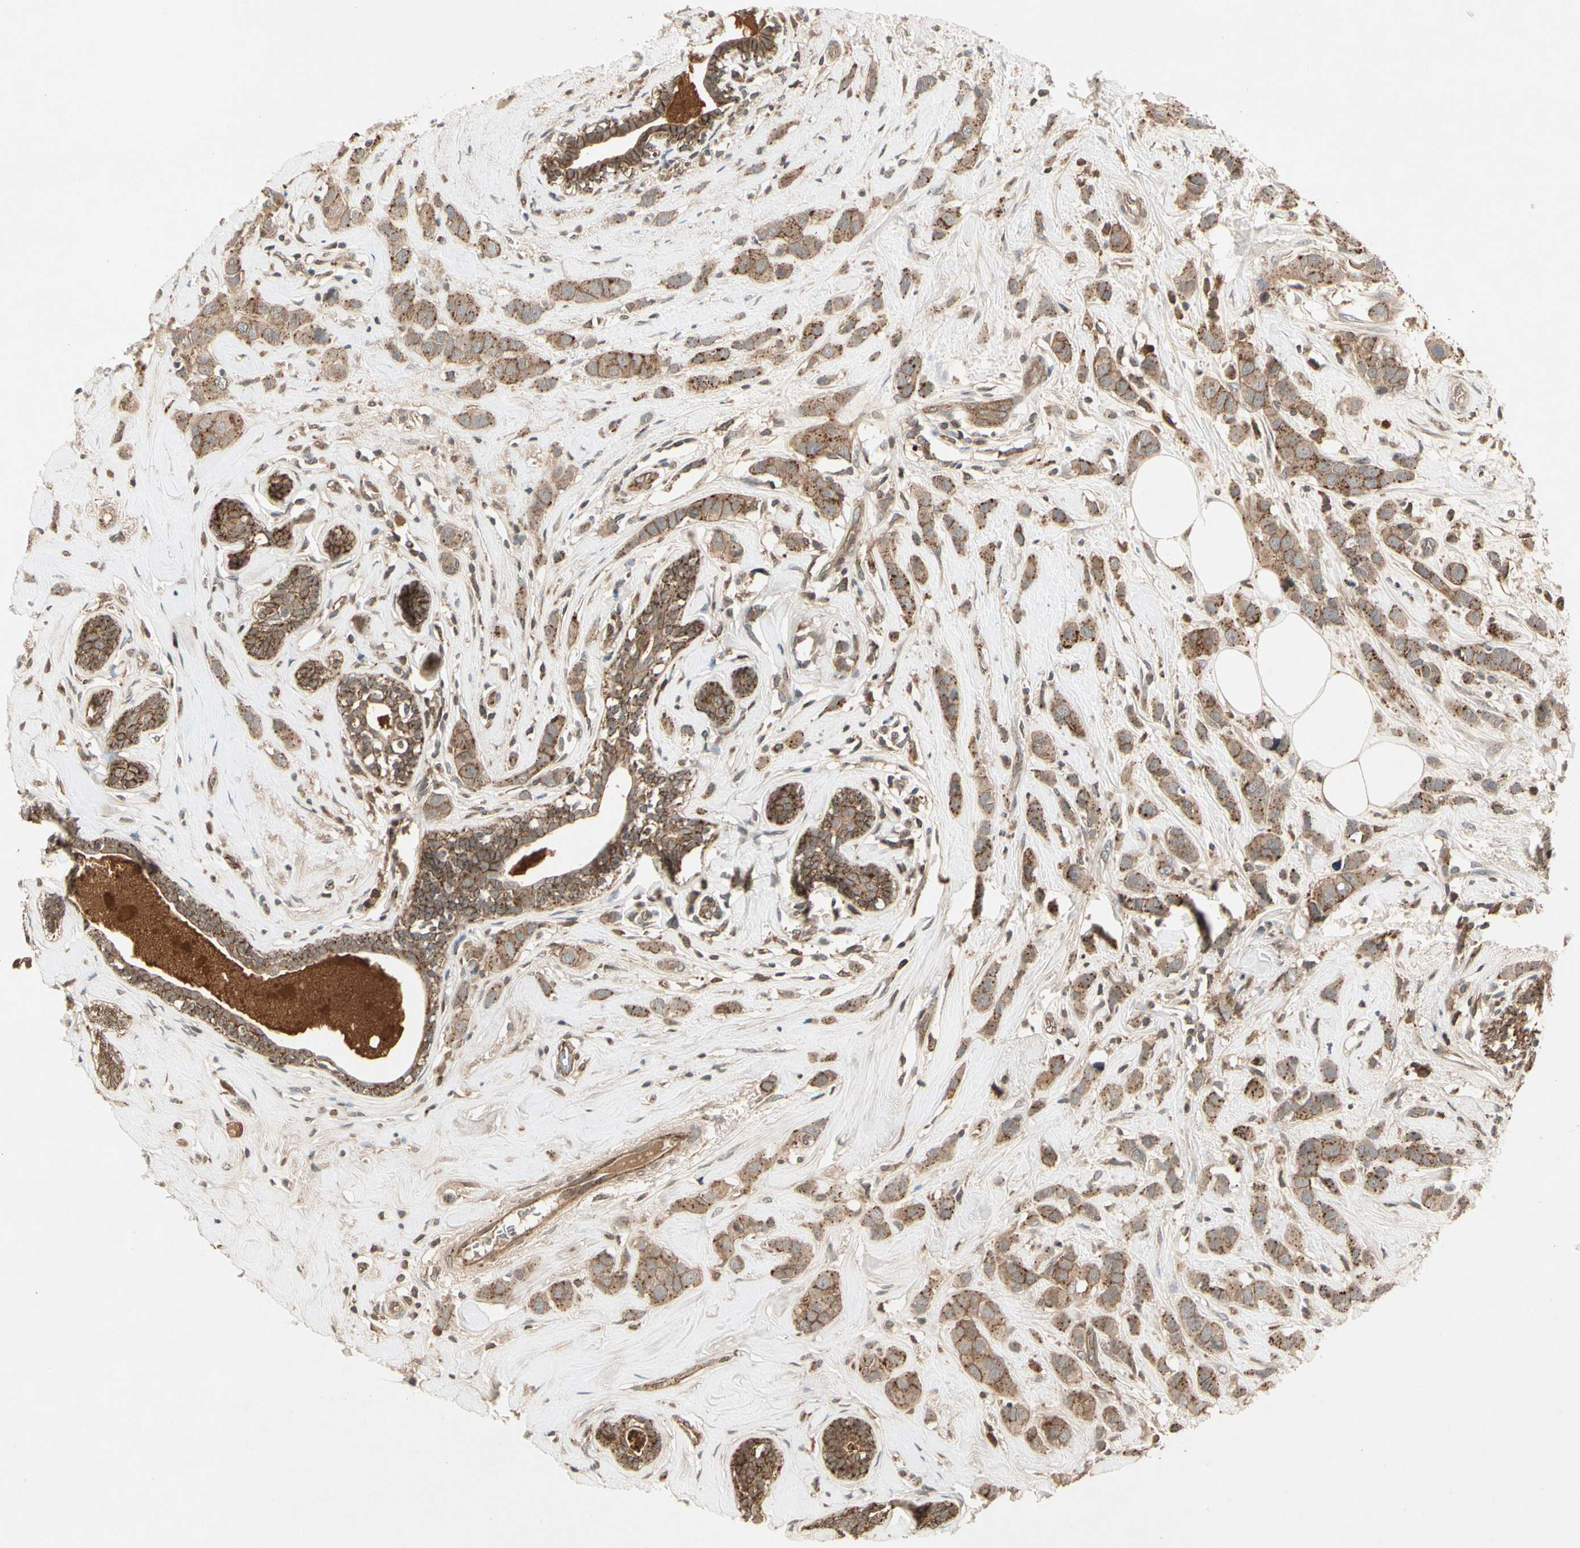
{"staining": {"intensity": "strong", "quantity": ">75%", "location": "cytoplasmic/membranous"}, "tissue": "breast cancer", "cell_type": "Tumor cells", "image_type": "cancer", "snomed": [{"axis": "morphology", "description": "Normal tissue, NOS"}, {"axis": "morphology", "description": "Duct carcinoma"}, {"axis": "topography", "description": "Breast"}], "caption": "DAB immunohistochemical staining of human breast intraductal carcinoma shows strong cytoplasmic/membranous protein staining in about >75% of tumor cells.", "gene": "FLOT1", "patient": {"sex": "female", "age": 50}}